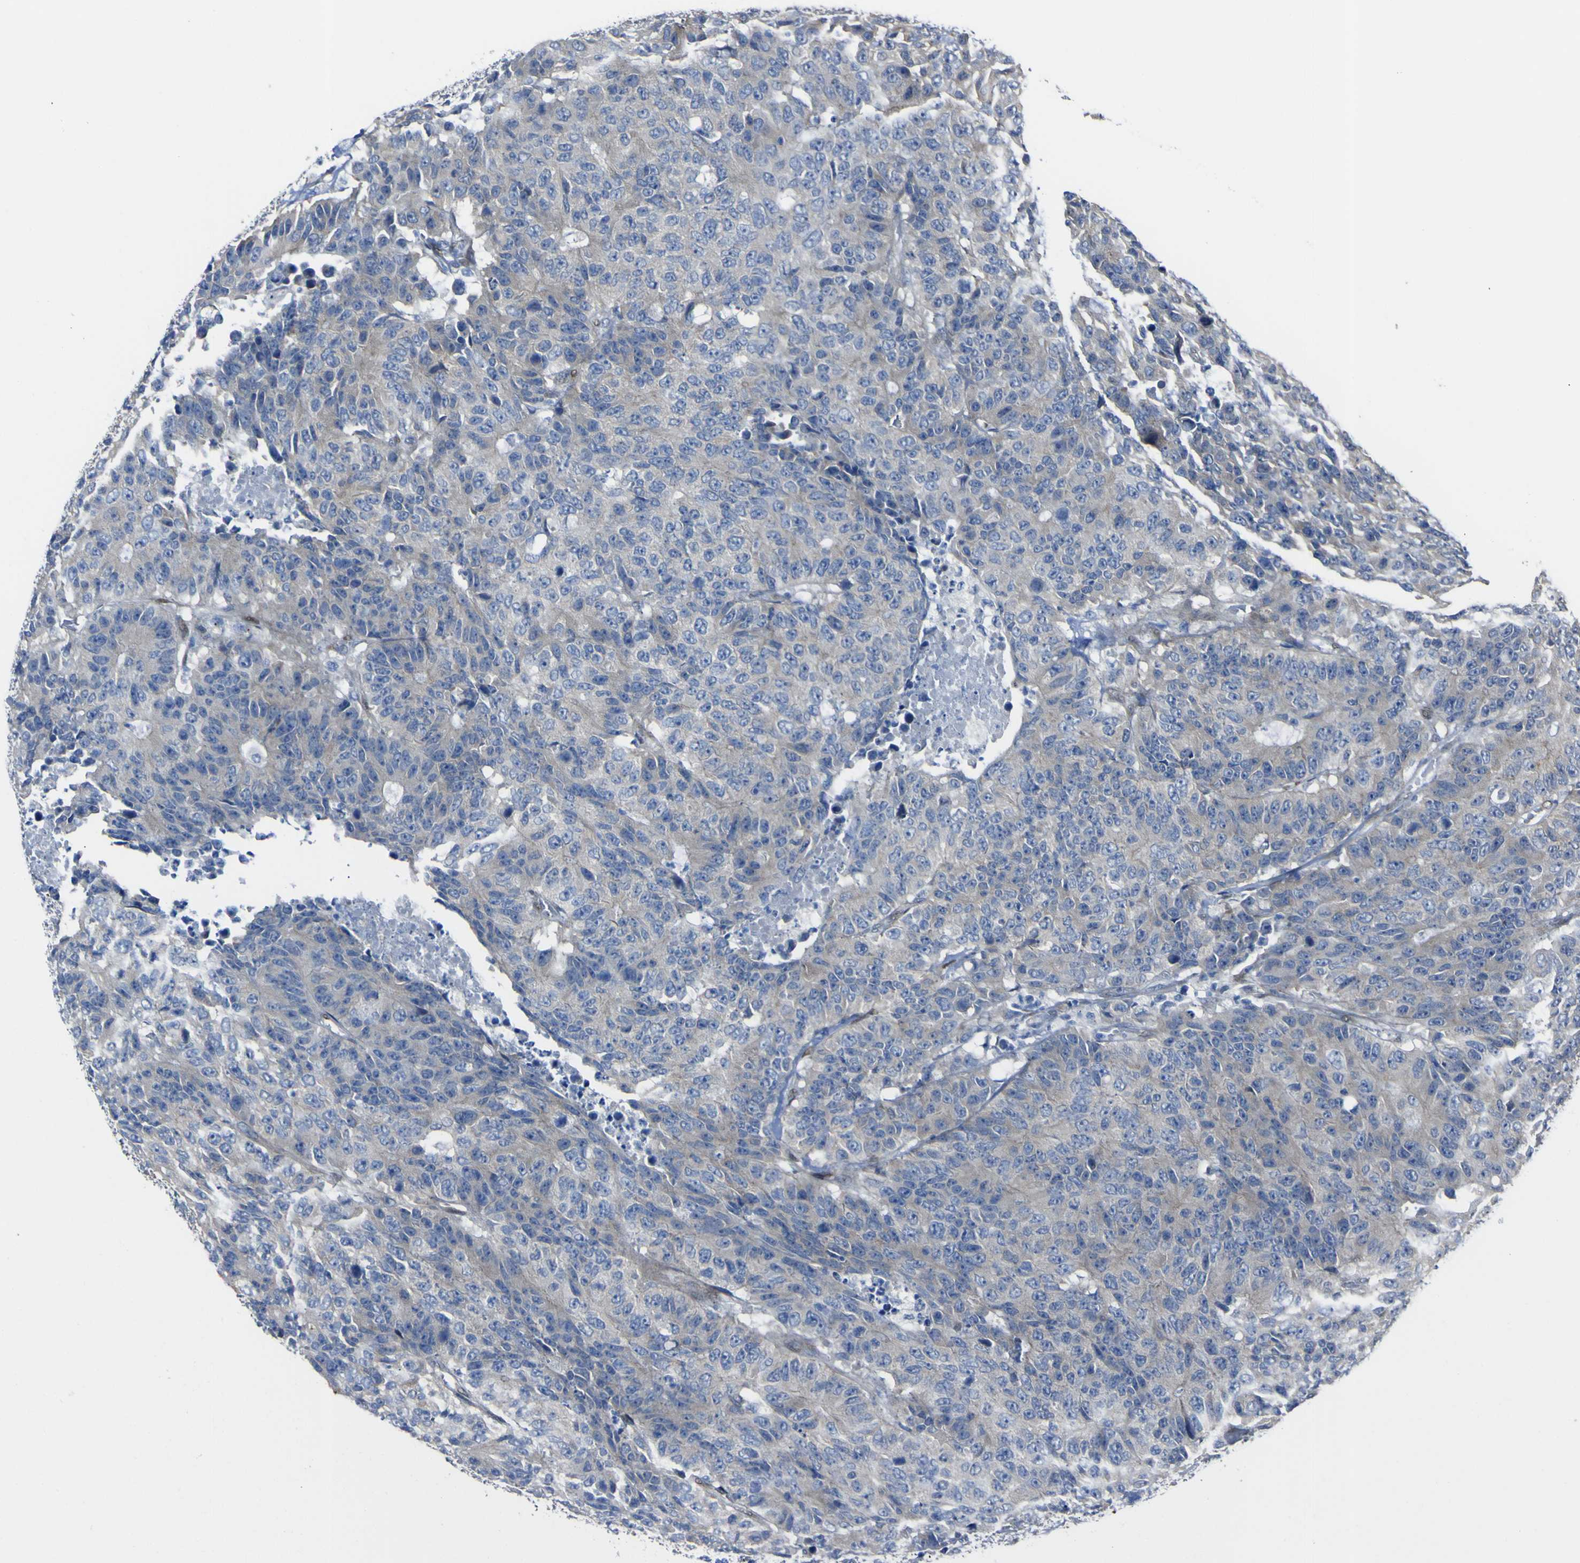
{"staining": {"intensity": "negative", "quantity": "none", "location": "none"}, "tissue": "colorectal cancer", "cell_type": "Tumor cells", "image_type": "cancer", "snomed": [{"axis": "morphology", "description": "Adenocarcinoma, NOS"}, {"axis": "topography", "description": "Colon"}], "caption": "IHC of colorectal cancer (adenocarcinoma) shows no expression in tumor cells.", "gene": "LRRN1", "patient": {"sex": "female", "age": 86}}